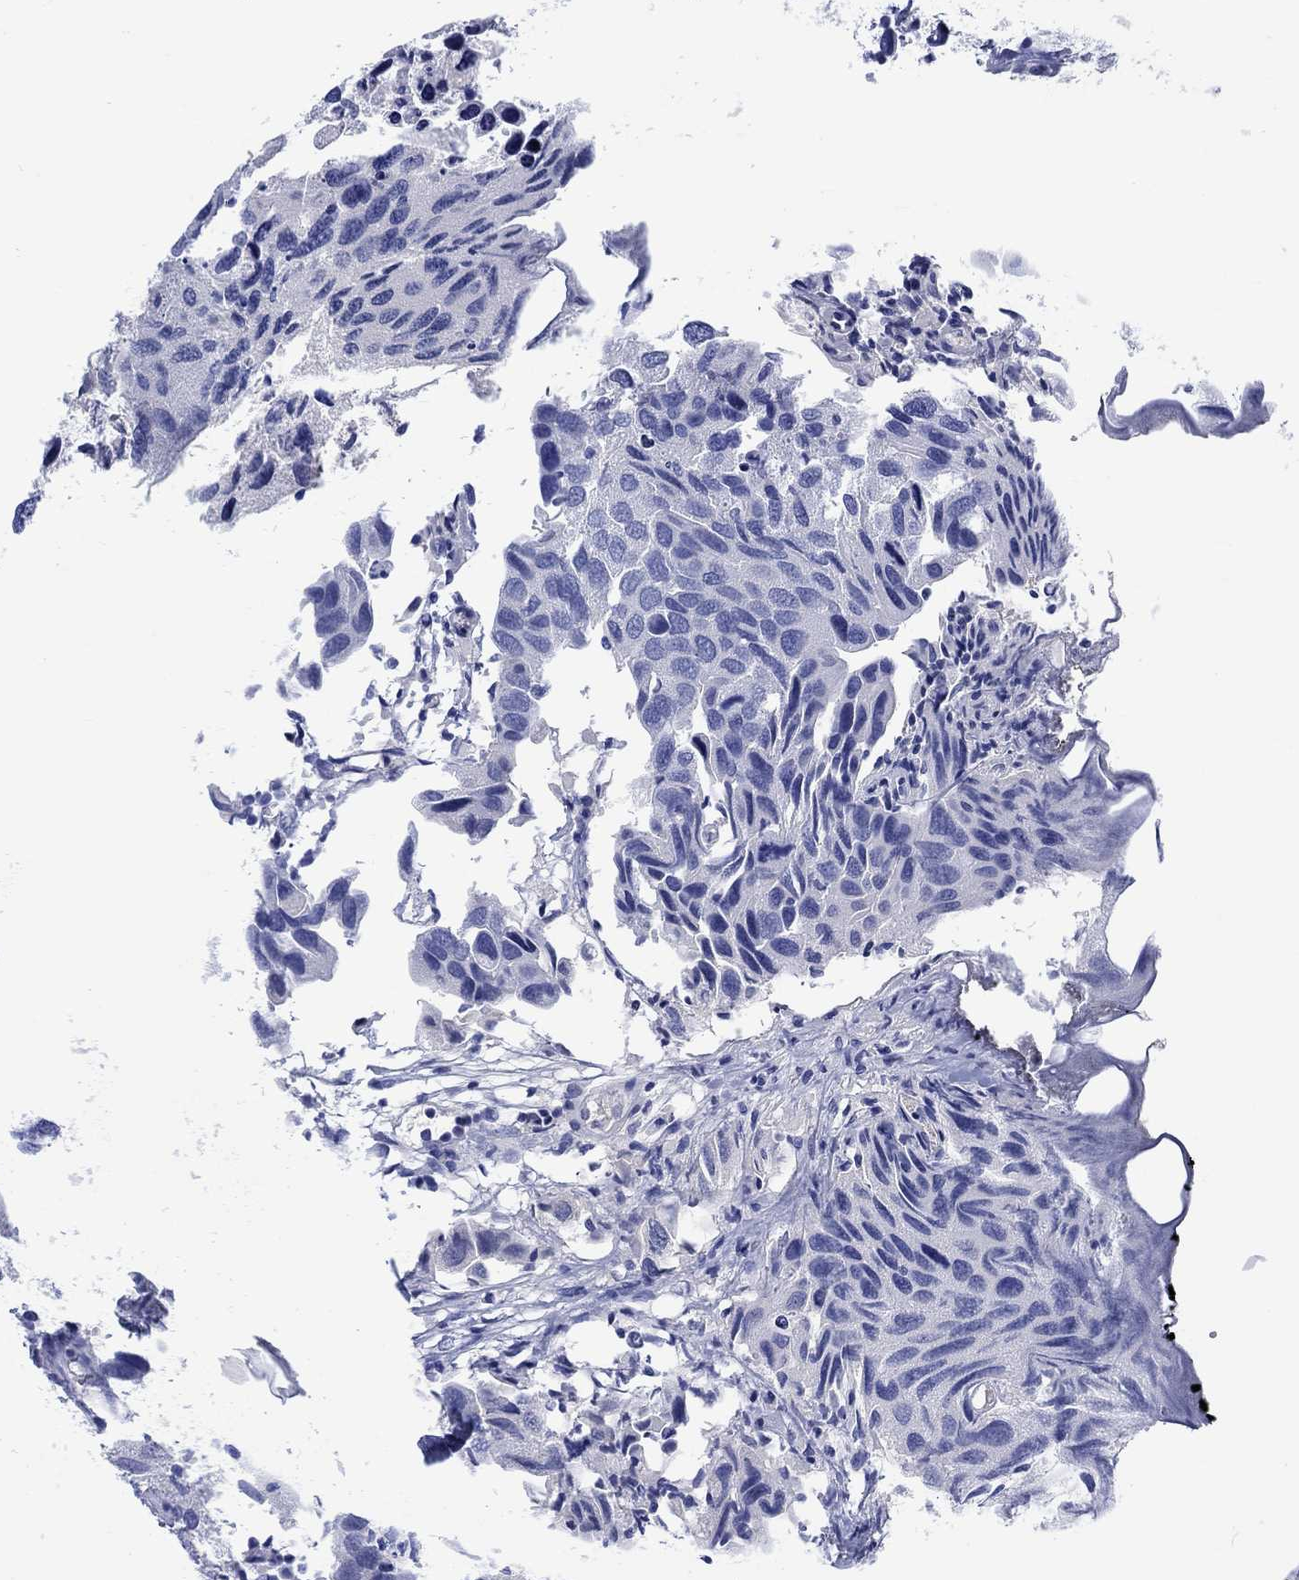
{"staining": {"intensity": "negative", "quantity": "none", "location": "none"}, "tissue": "urothelial cancer", "cell_type": "Tumor cells", "image_type": "cancer", "snomed": [{"axis": "morphology", "description": "Urothelial carcinoma, High grade"}, {"axis": "topography", "description": "Urinary bladder"}], "caption": "Tumor cells are negative for protein expression in human urothelial carcinoma (high-grade).", "gene": "CACNG3", "patient": {"sex": "male", "age": 79}}